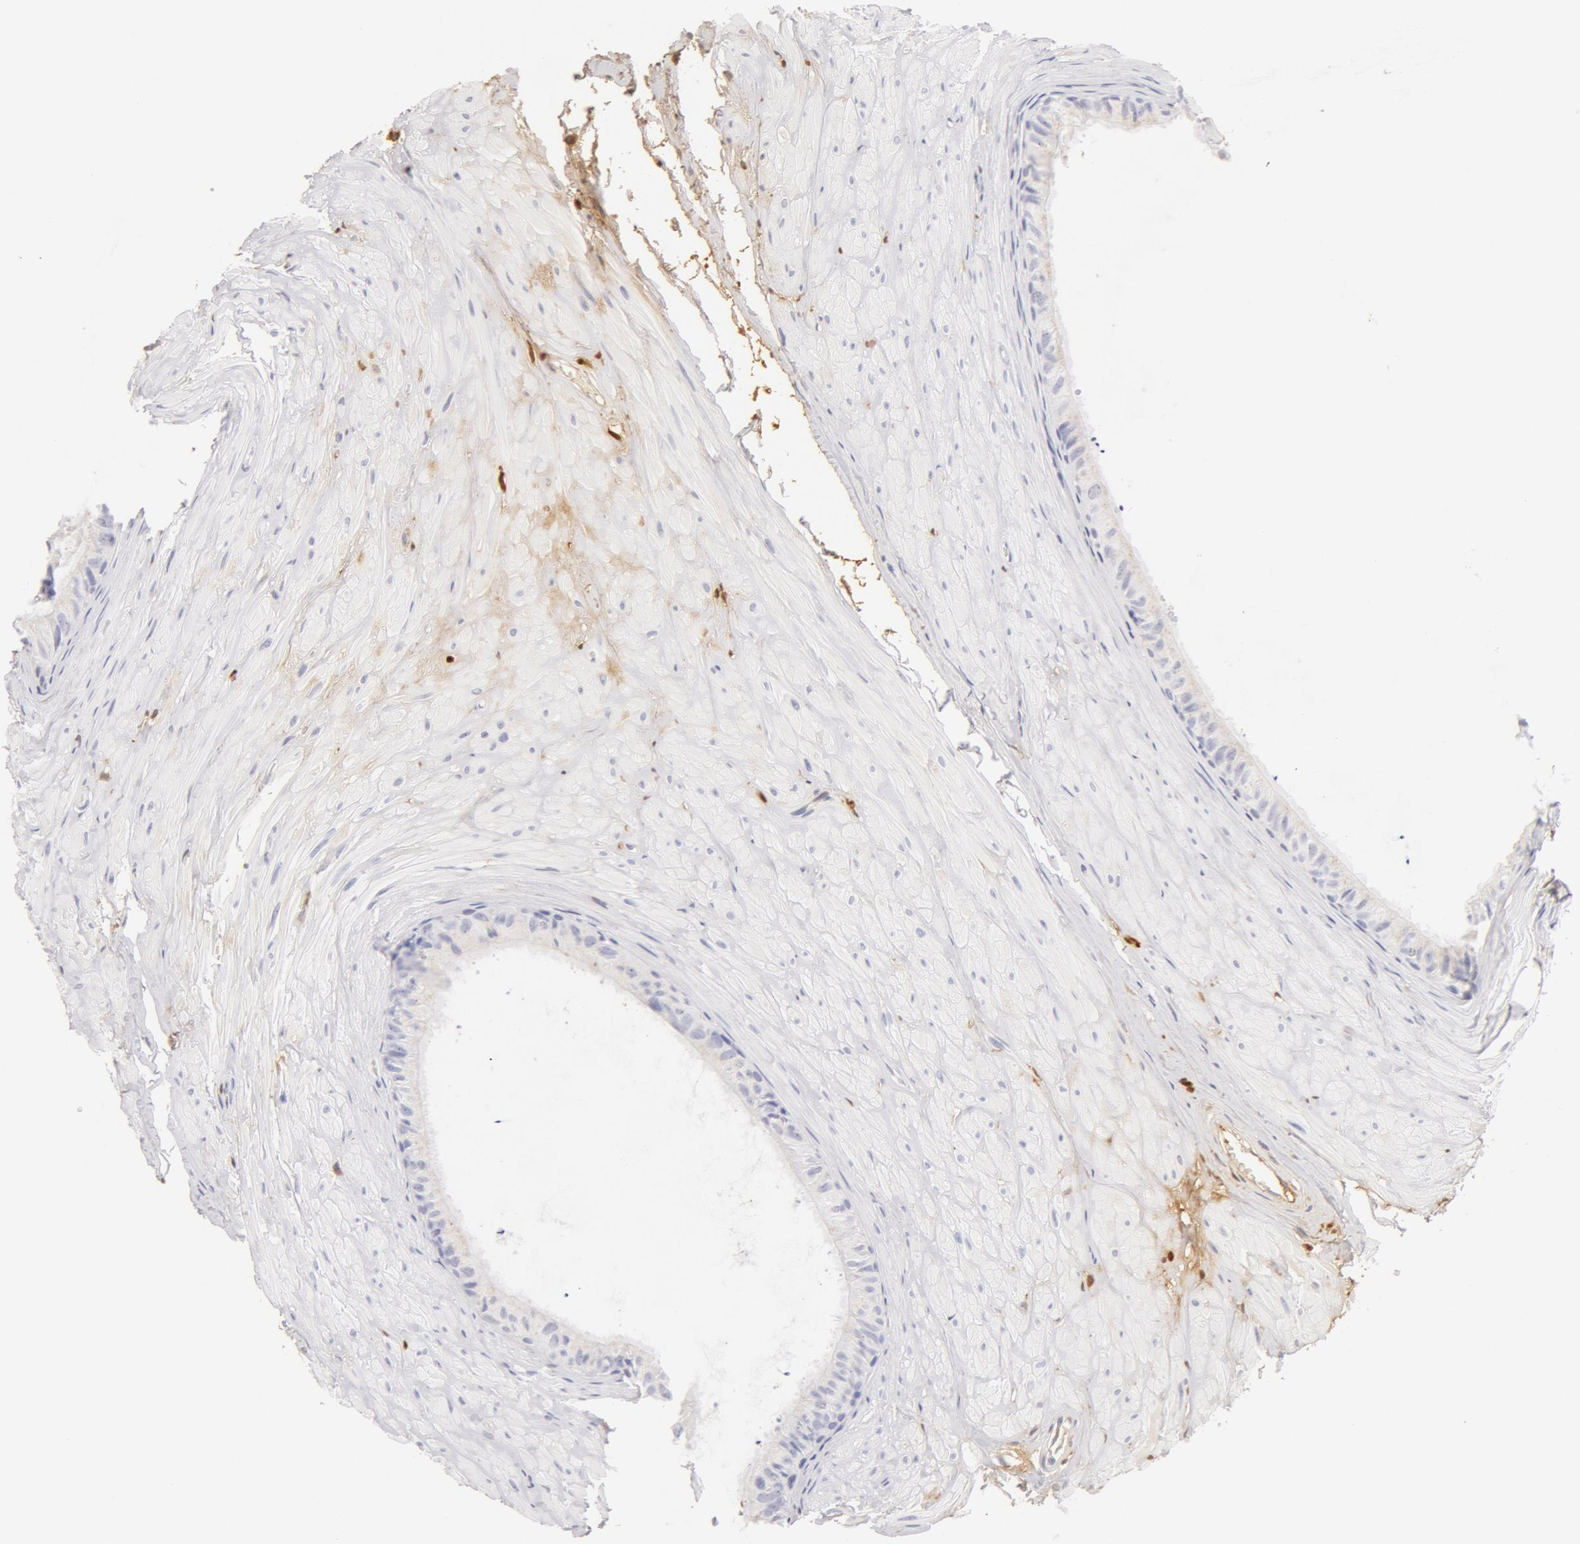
{"staining": {"intensity": "weak", "quantity": "<25%", "location": "cytoplasmic/membranous"}, "tissue": "epididymis", "cell_type": "Glandular cells", "image_type": "normal", "snomed": [{"axis": "morphology", "description": "Normal tissue, NOS"}, {"axis": "topography", "description": "Epididymis"}], "caption": "This is an IHC micrograph of benign epididymis. There is no expression in glandular cells.", "gene": "GC", "patient": {"sex": "male", "age": 52}}